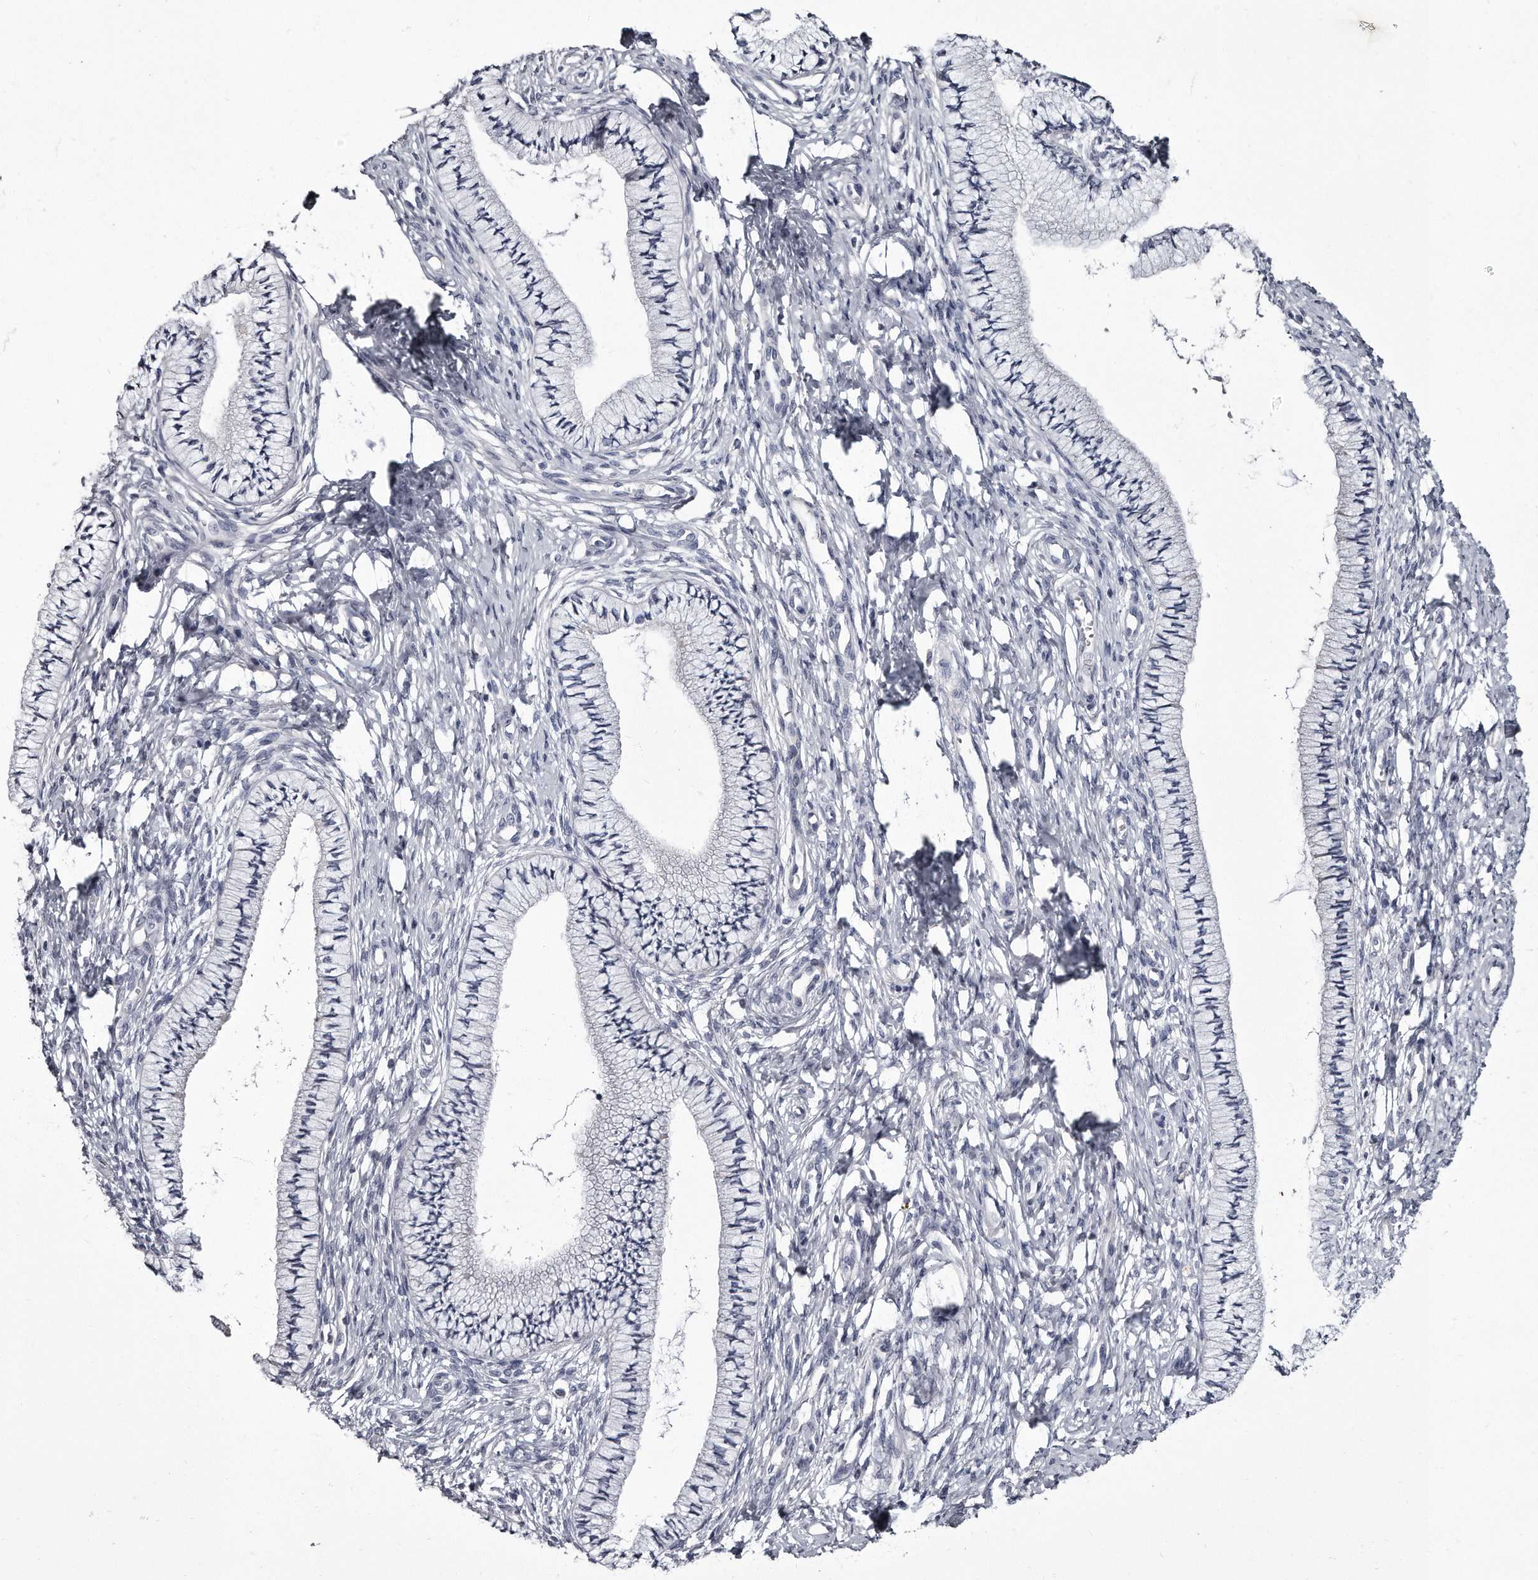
{"staining": {"intensity": "negative", "quantity": "none", "location": "none"}, "tissue": "cervix", "cell_type": "Glandular cells", "image_type": "normal", "snomed": [{"axis": "morphology", "description": "Normal tissue, NOS"}, {"axis": "topography", "description": "Cervix"}], "caption": "Unremarkable cervix was stained to show a protein in brown. There is no significant positivity in glandular cells. The staining is performed using DAB brown chromogen with nuclei counter-stained in using hematoxylin.", "gene": "GAPVD1", "patient": {"sex": "female", "age": 36}}